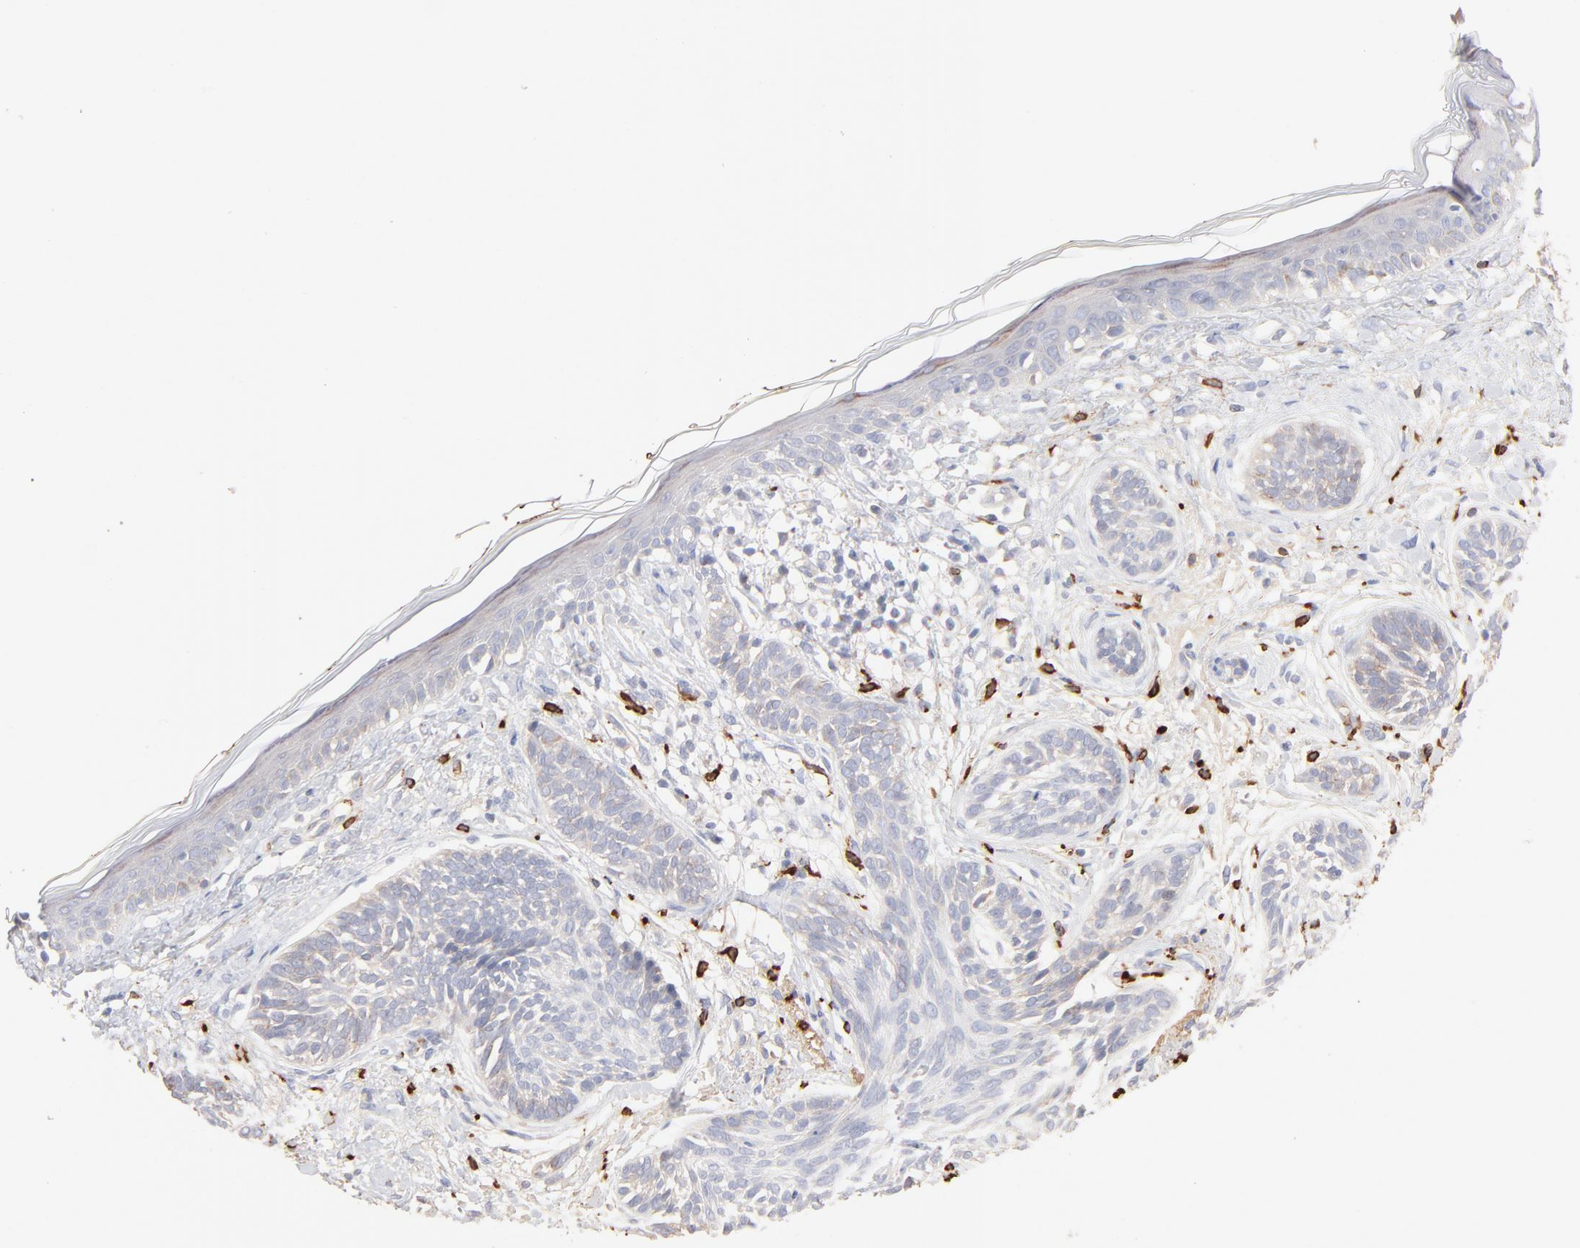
{"staining": {"intensity": "negative", "quantity": "none", "location": "none"}, "tissue": "skin cancer", "cell_type": "Tumor cells", "image_type": "cancer", "snomed": [{"axis": "morphology", "description": "Normal tissue, NOS"}, {"axis": "morphology", "description": "Basal cell carcinoma"}, {"axis": "topography", "description": "Skin"}], "caption": "The photomicrograph displays no significant staining in tumor cells of skin basal cell carcinoma. (Stains: DAB immunohistochemistry (IHC) with hematoxylin counter stain, Microscopy: brightfield microscopy at high magnification).", "gene": "SPTB", "patient": {"sex": "male", "age": 63}}